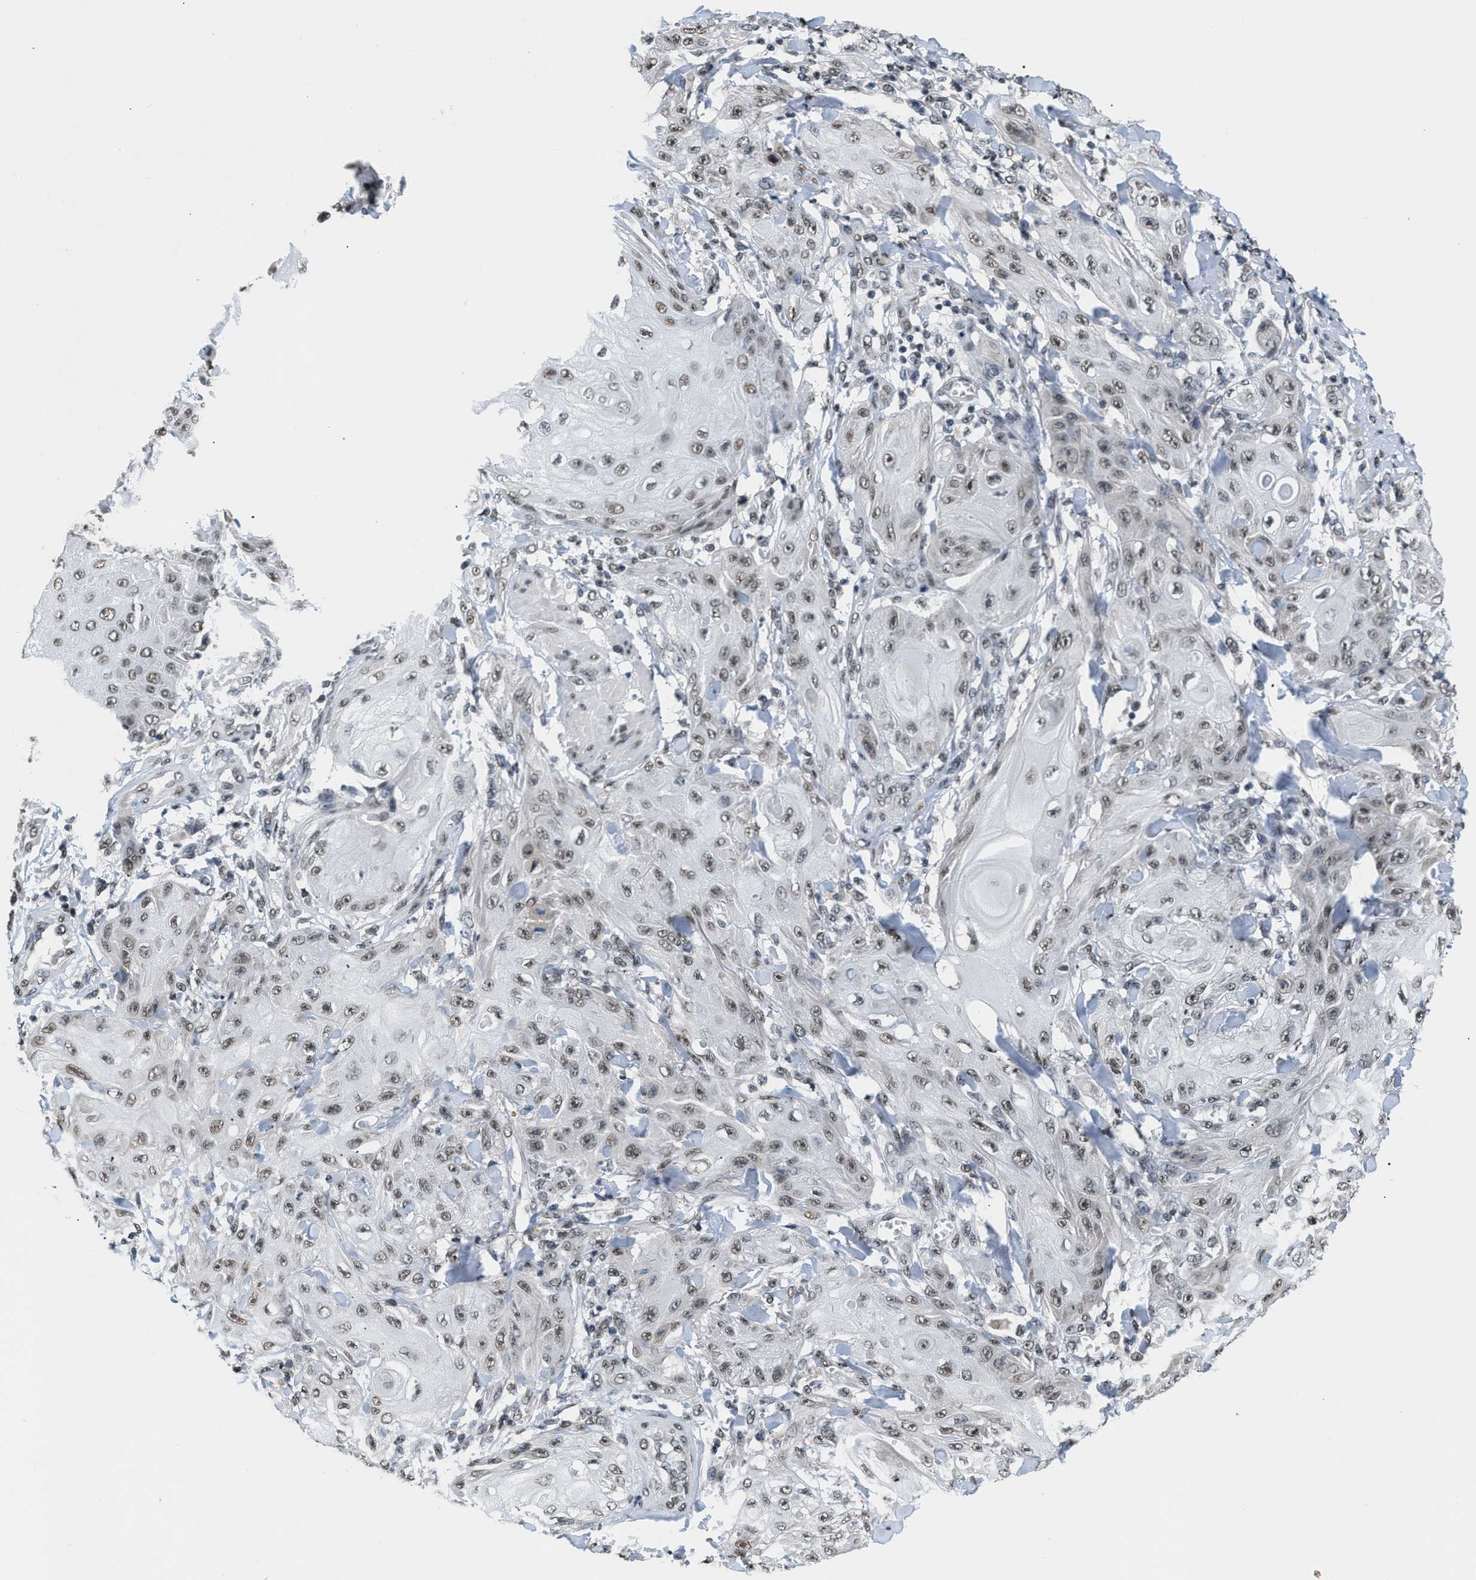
{"staining": {"intensity": "weak", "quantity": ">75%", "location": "nuclear"}, "tissue": "skin cancer", "cell_type": "Tumor cells", "image_type": "cancer", "snomed": [{"axis": "morphology", "description": "Squamous cell carcinoma, NOS"}, {"axis": "topography", "description": "Skin"}], "caption": "Skin squamous cell carcinoma stained for a protein (brown) displays weak nuclear positive staining in about >75% of tumor cells.", "gene": "RAF1", "patient": {"sex": "male", "age": 74}}